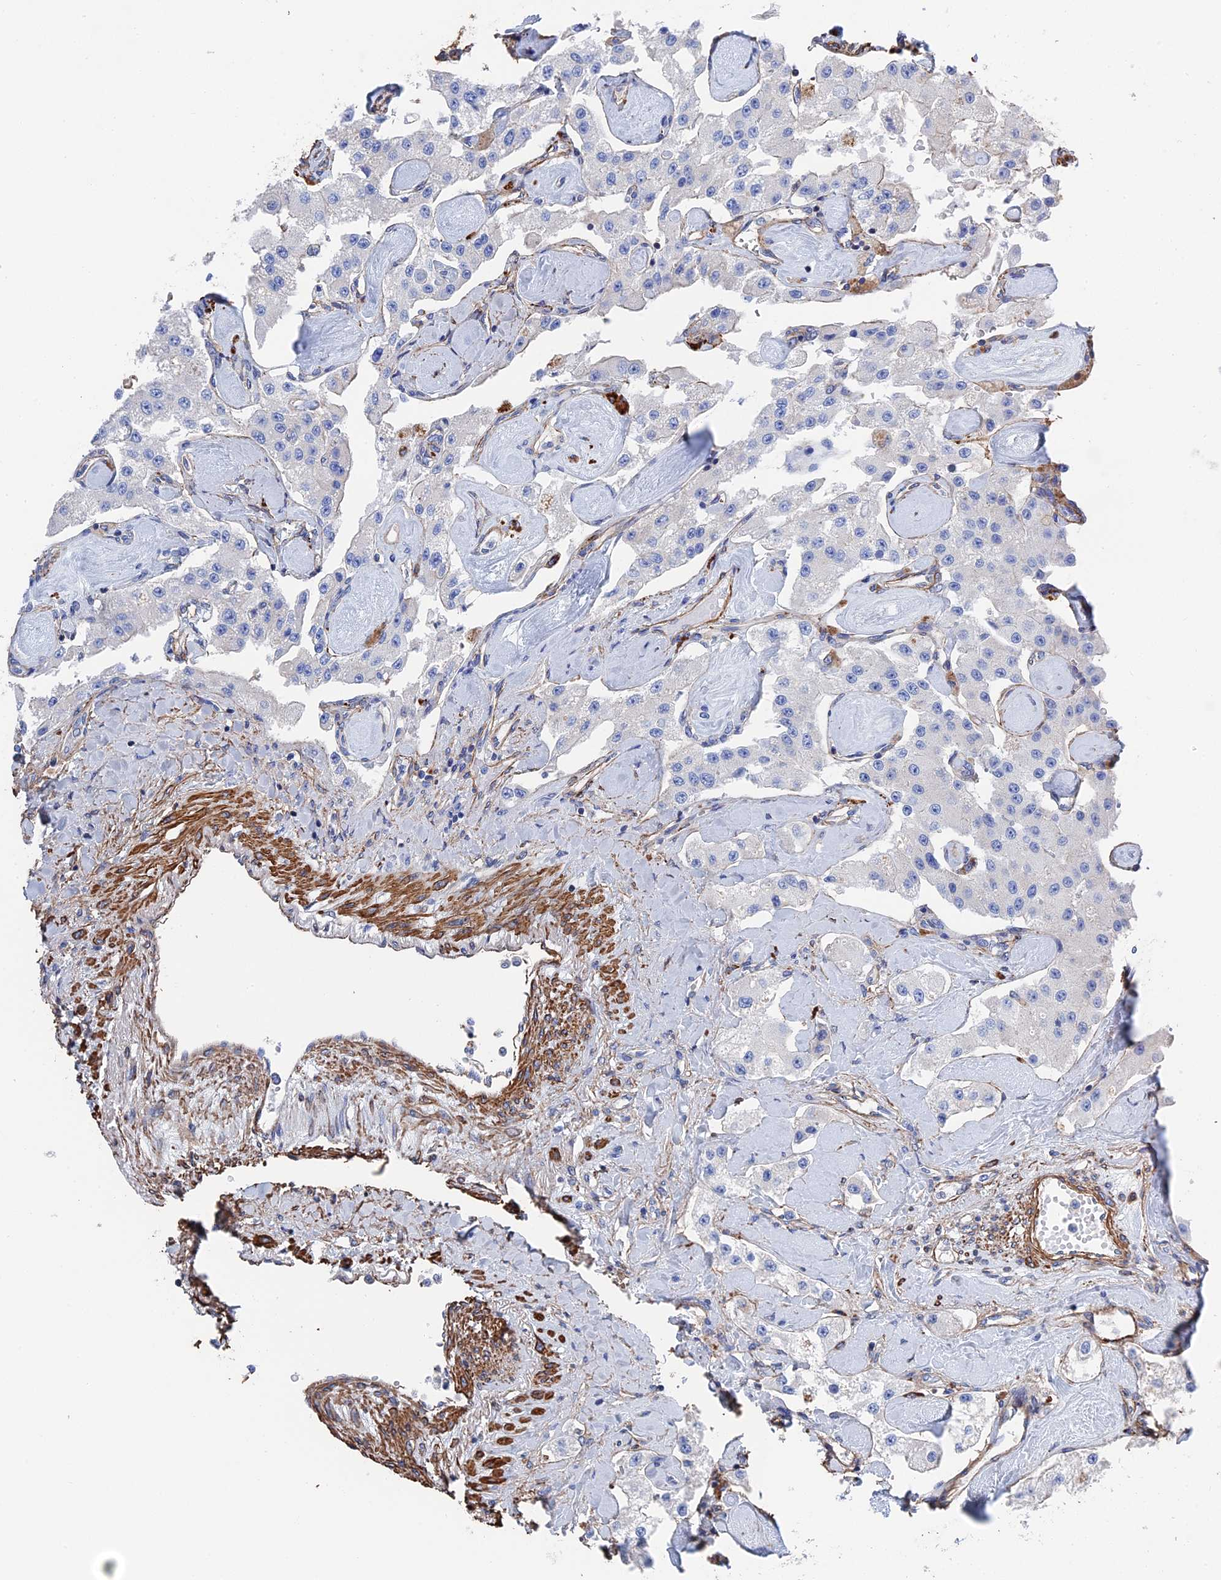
{"staining": {"intensity": "negative", "quantity": "none", "location": "none"}, "tissue": "carcinoid", "cell_type": "Tumor cells", "image_type": "cancer", "snomed": [{"axis": "morphology", "description": "Carcinoid, malignant, NOS"}, {"axis": "topography", "description": "Pancreas"}], "caption": "Immunohistochemistry of human carcinoid (malignant) reveals no positivity in tumor cells.", "gene": "STRA6", "patient": {"sex": "male", "age": 41}}